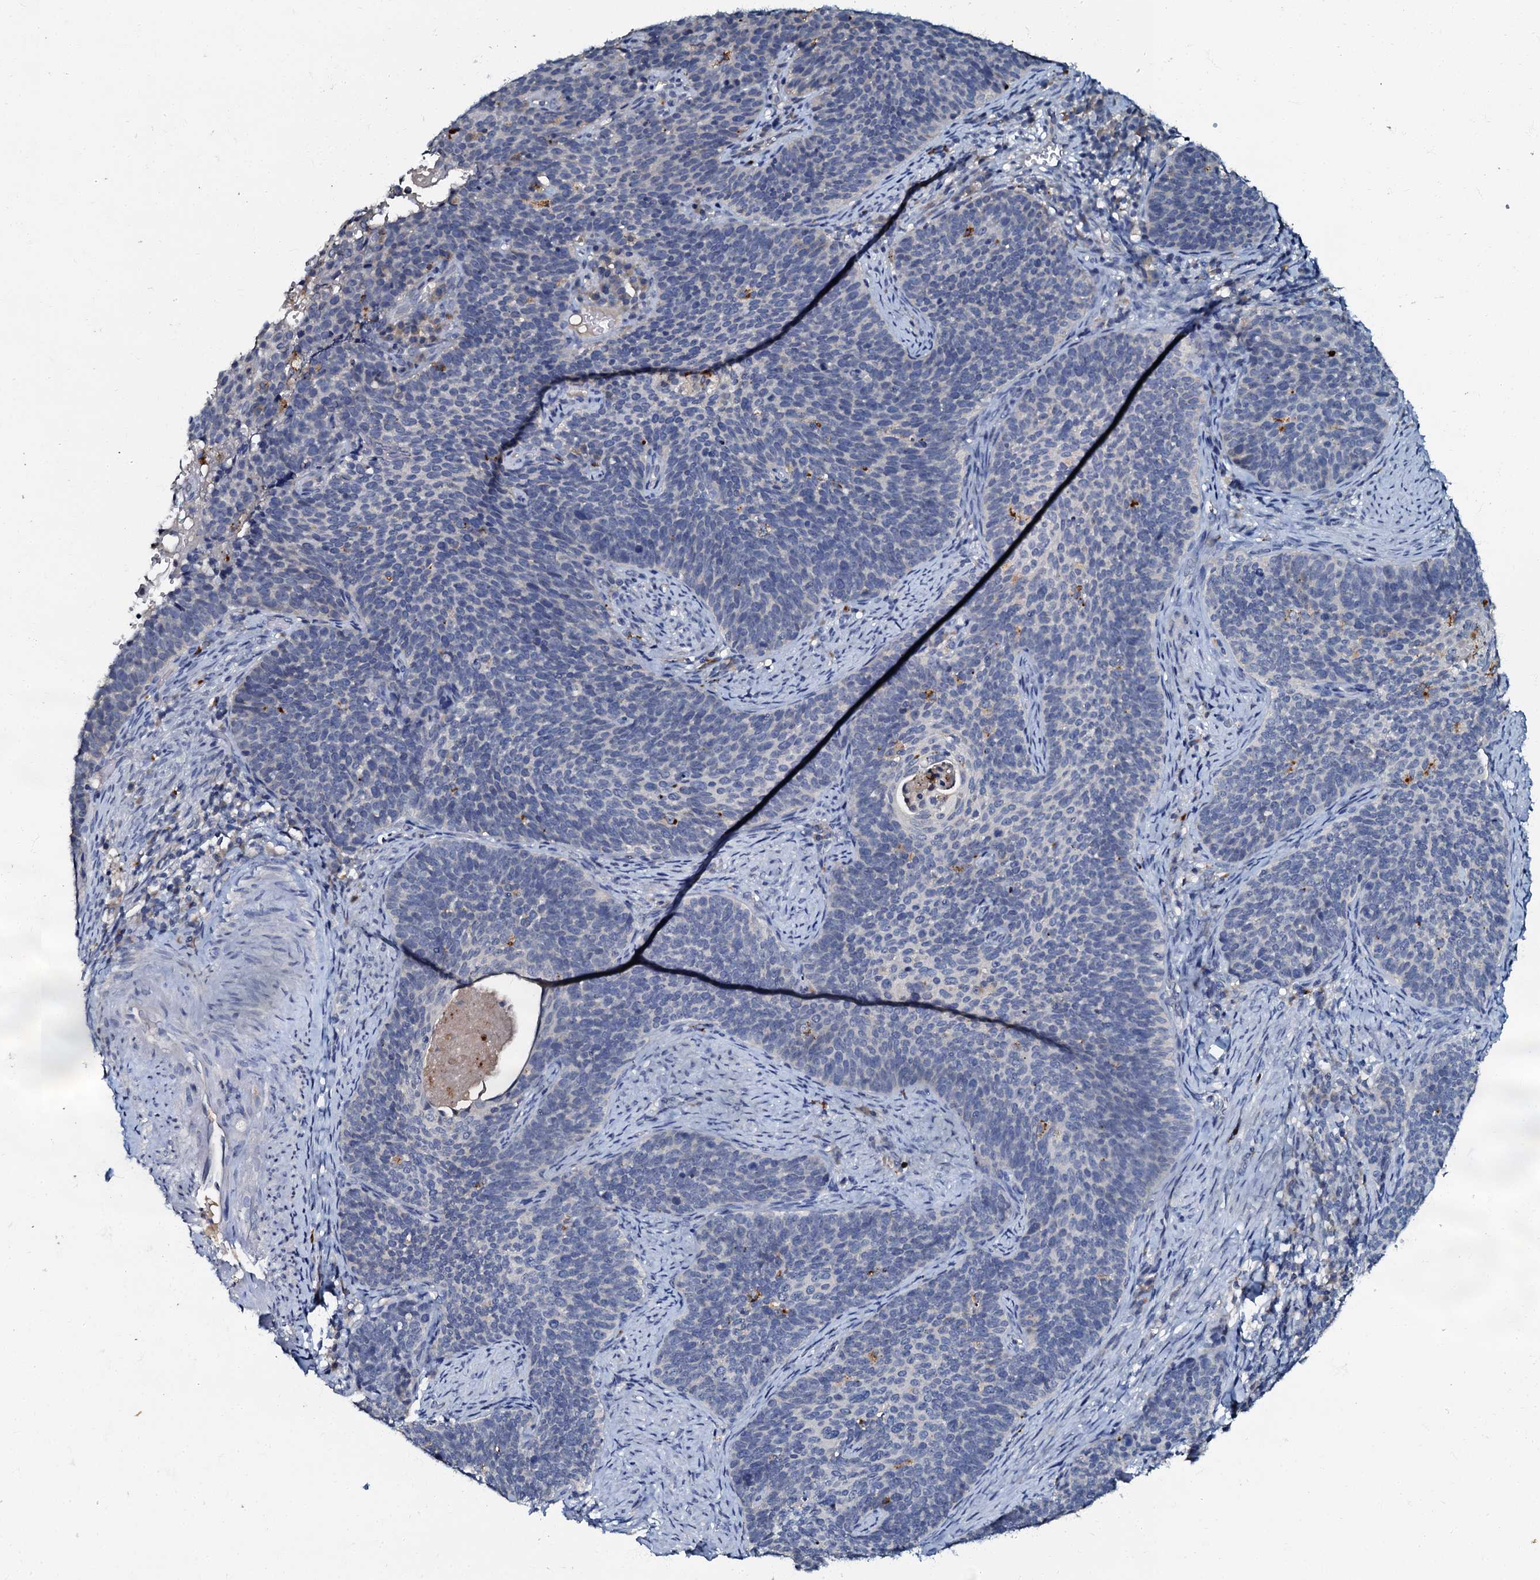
{"staining": {"intensity": "negative", "quantity": "none", "location": "none"}, "tissue": "cervical cancer", "cell_type": "Tumor cells", "image_type": "cancer", "snomed": [{"axis": "morphology", "description": "Normal tissue, NOS"}, {"axis": "morphology", "description": "Squamous cell carcinoma, NOS"}, {"axis": "topography", "description": "Cervix"}], "caption": "Immunohistochemistry micrograph of human cervical squamous cell carcinoma stained for a protein (brown), which displays no expression in tumor cells.", "gene": "OLAH", "patient": {"sex": "female", "age": 39}}